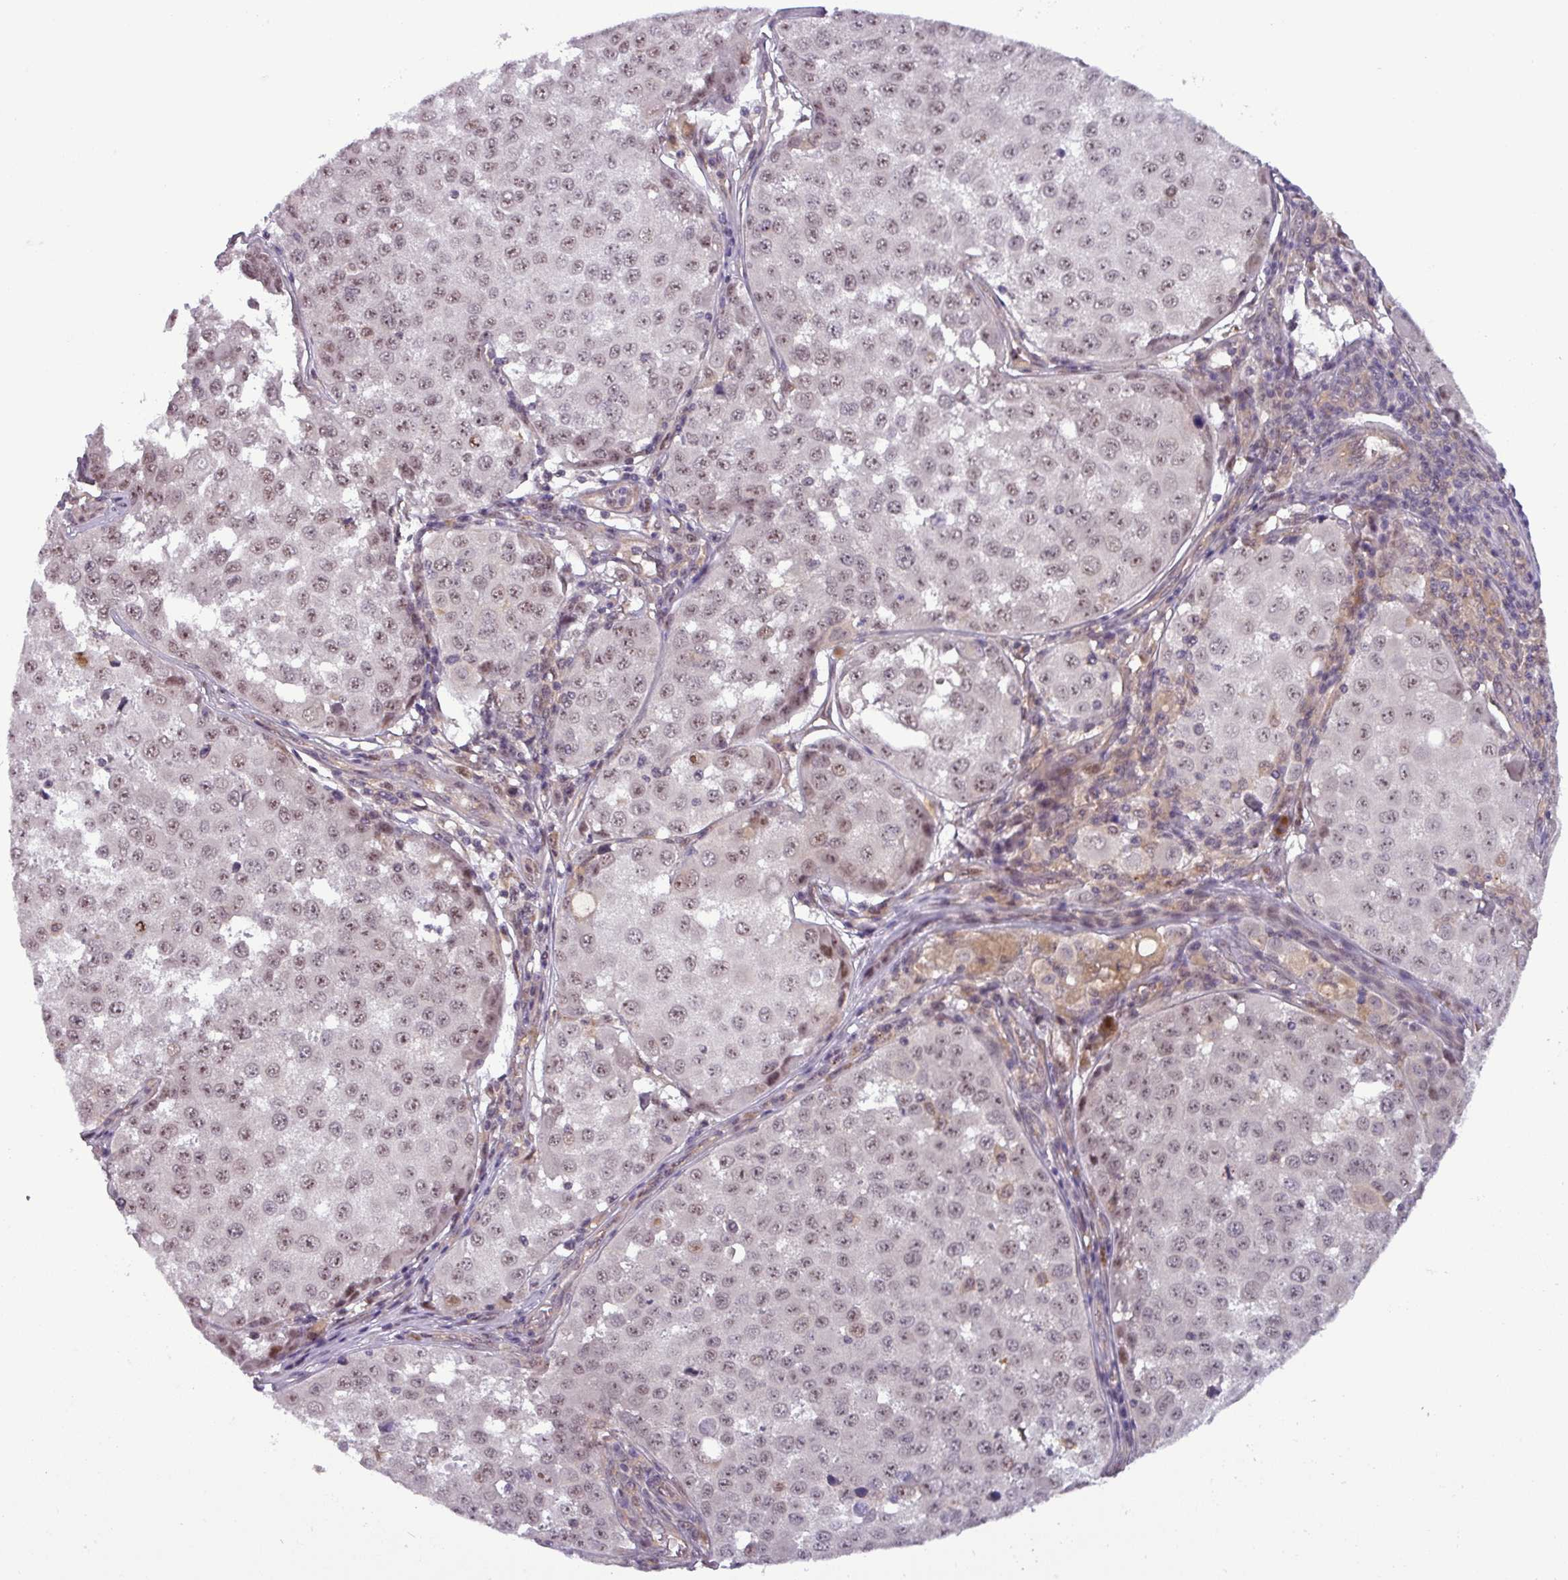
{"staining": {"intensity": "weak", "quantity": "25%-75%", "location": "nuclear"}, "tissue": "melanoma", "cell_type": "Tumor cells", "image_type": "cancer", "snomed": [{"axis": "morphology", "description": "Malignant melanoma, NOS"}, {"axis": "topography", "description": "Skin"}], "caption": "Protein expression analysis of malignant melanoma shows weak nuclear expression in about 25%-75% of tumor cells.", "gene": "NPFFR1", "patient": {"sex": "male", "age": 64}}